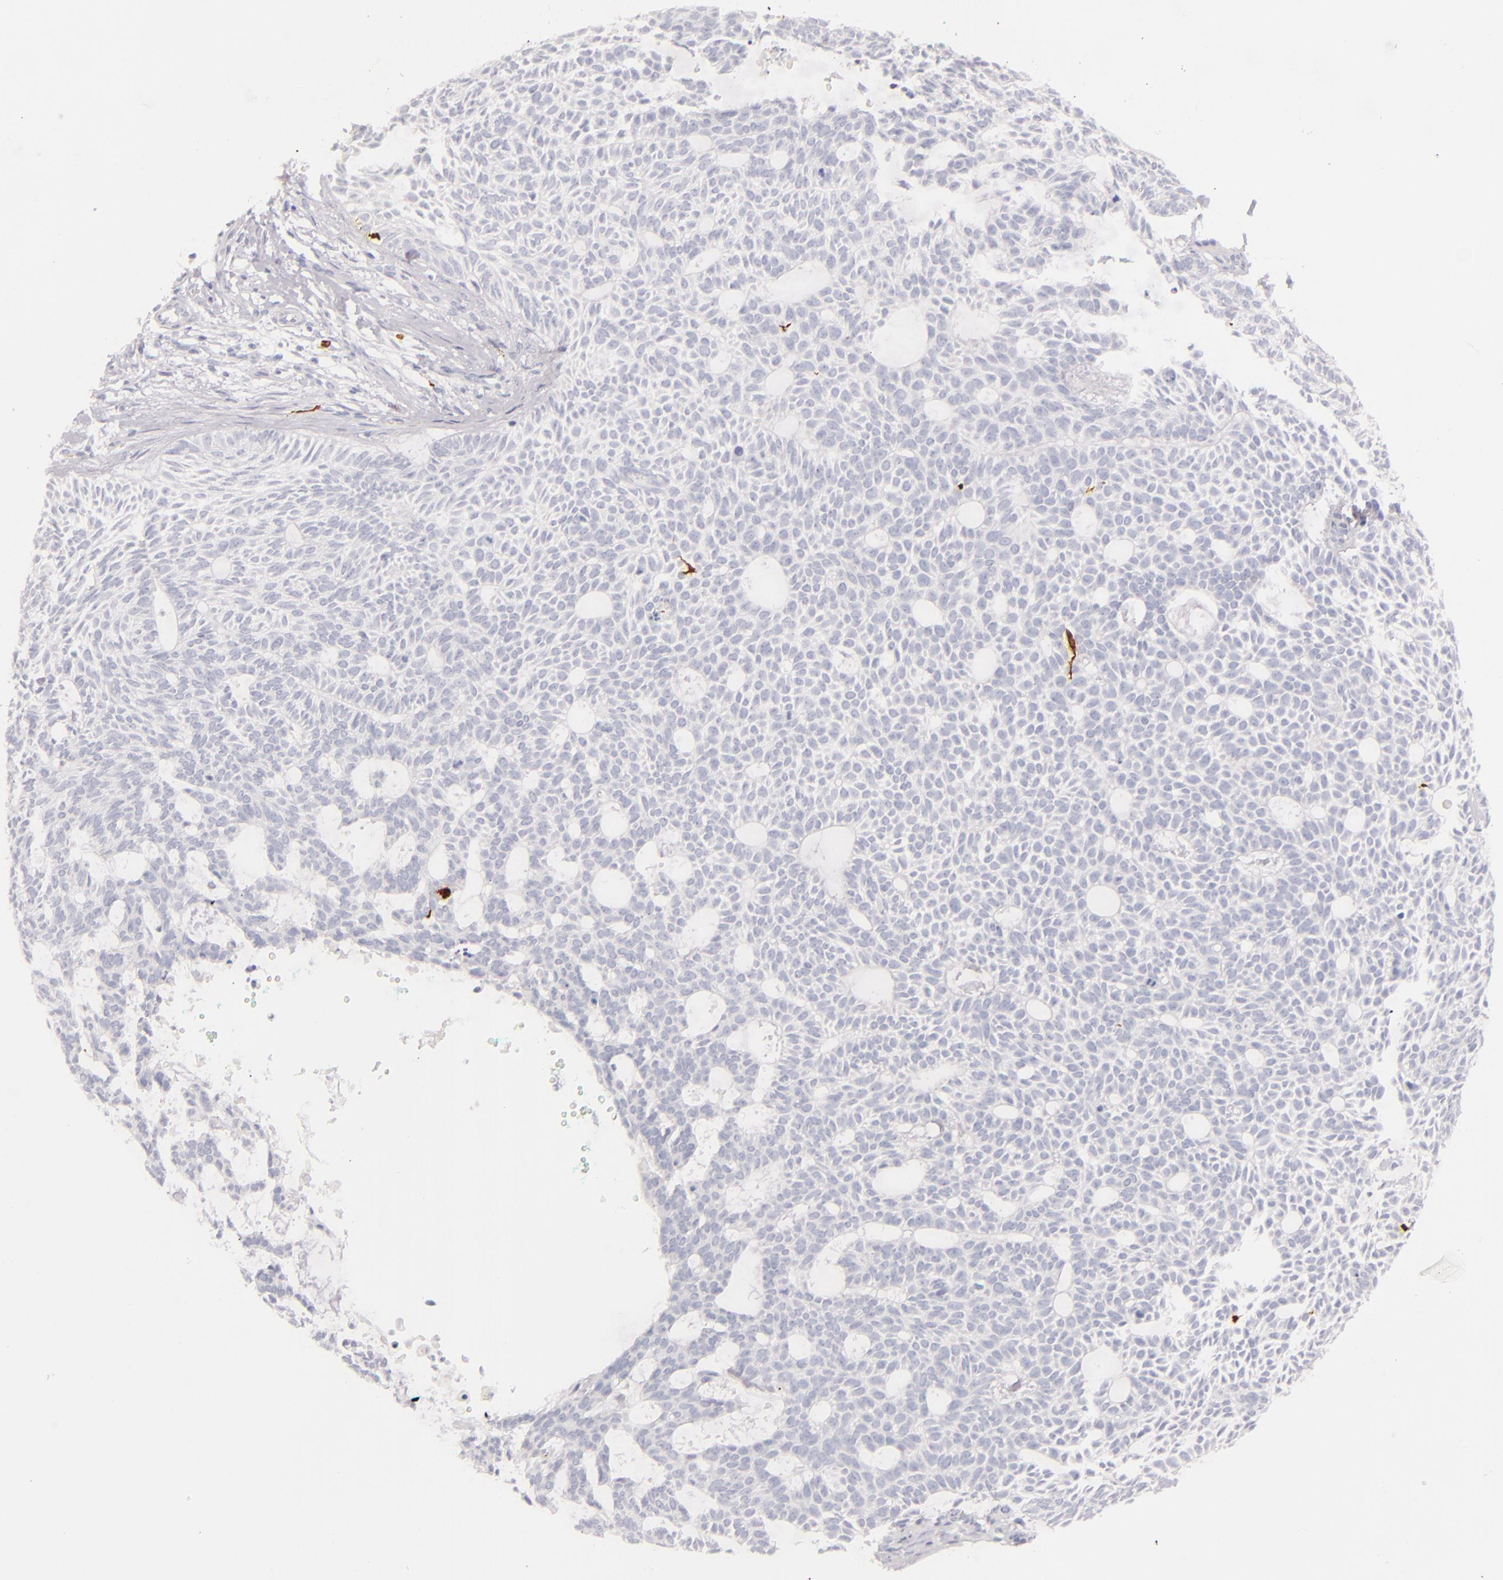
{"staining": {"intensity": "negative", "quantity": "none", "location": "none"}, "tissue": "skin cancer", "cell_type": "Tumor cells", "image_type": "cancer", "snomed": [{"axis": "morphology", "description": "Basal cell carcinoma"}, {"axis": "topography", "description": "Skin"}], "caption": "Immunohistochemistry of skin cancer (basal cell carcinoma) displays no staining in tumor cells.", "gene": "CD207", "patient": {"sex": "male", "age": 75}}